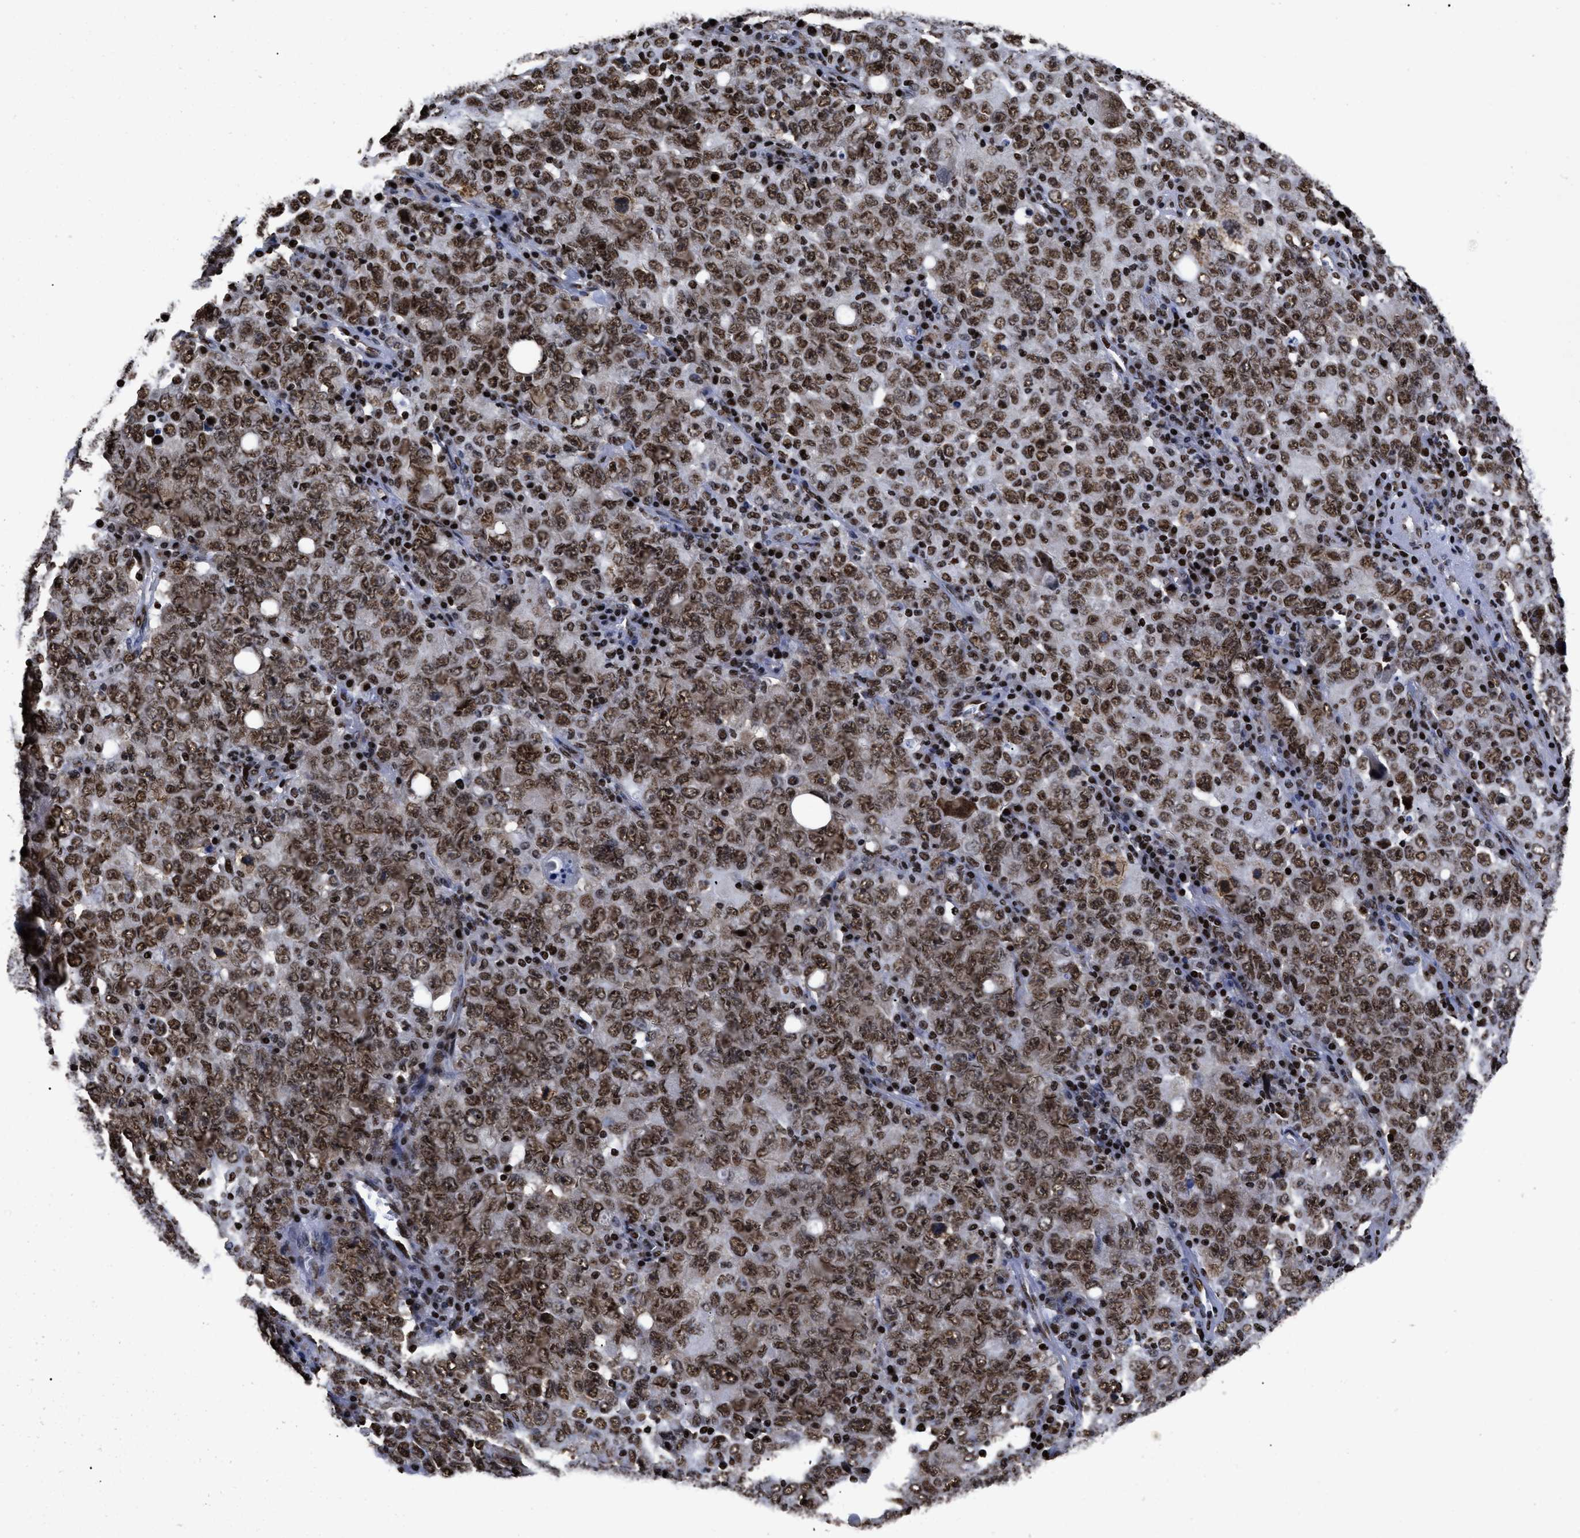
{"staining": {"intensity": "moderate", "quantity": ">75%", "location": "cytoplasmic/membranous,nuclear"}, "tissue": "ovarian cancer", "cell_type": "Tumor cells", "image_type": "cancer", "snomed": [{"axis": "morphology", "description": "Carcinoma, endometroid"}, {"axis": "topography", "description": "Ovary"}], "caption": "This is a histology image of immunohistochemistry (IHC) staining of endometroid carcinoma (ovarian), which shows moderate expression in the cytoplasmic/membranous and nuclear of tumor cells.", "gene": "CALHM3", "patient": {"sex": "female", "age": 62}}